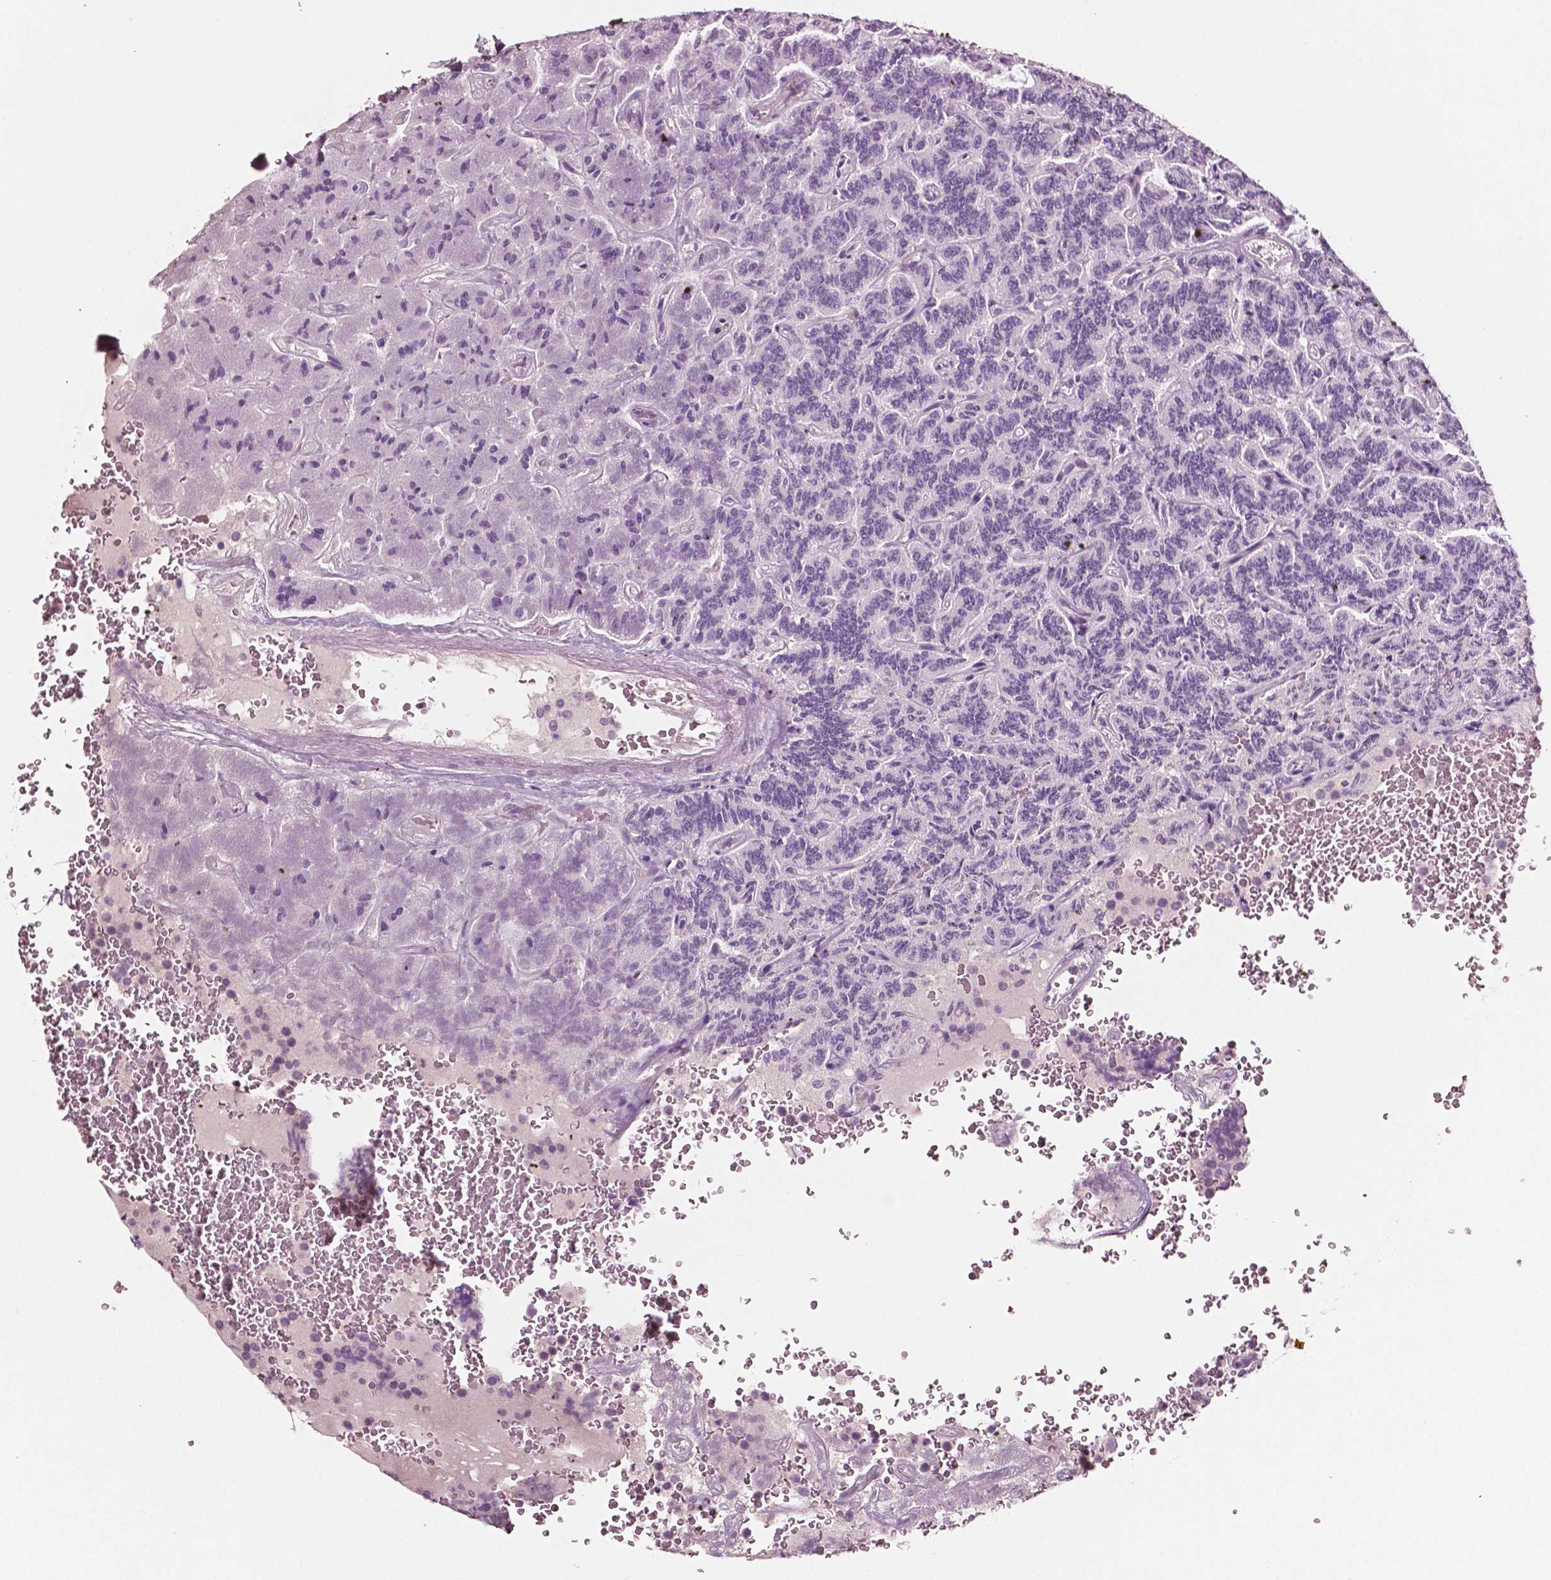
{"staining": {"intensity": "negative", "quantity": "none", "location": "none"}, "tissue": "carcinoid", "cell_type": "Tumor cells", "image_type": "cancer", "snomed": [{"axis": "morphology", "description": "Carcinoid, malignant, NOS"}, {"axis": "topography", "description": "Pancreas"}], "caption": "Carcinoid stained for a protein using IHC exhibits no positivity tumor cells.", "gene": "PLA2R1", "patient": {"sex": "male", "age": 36}}